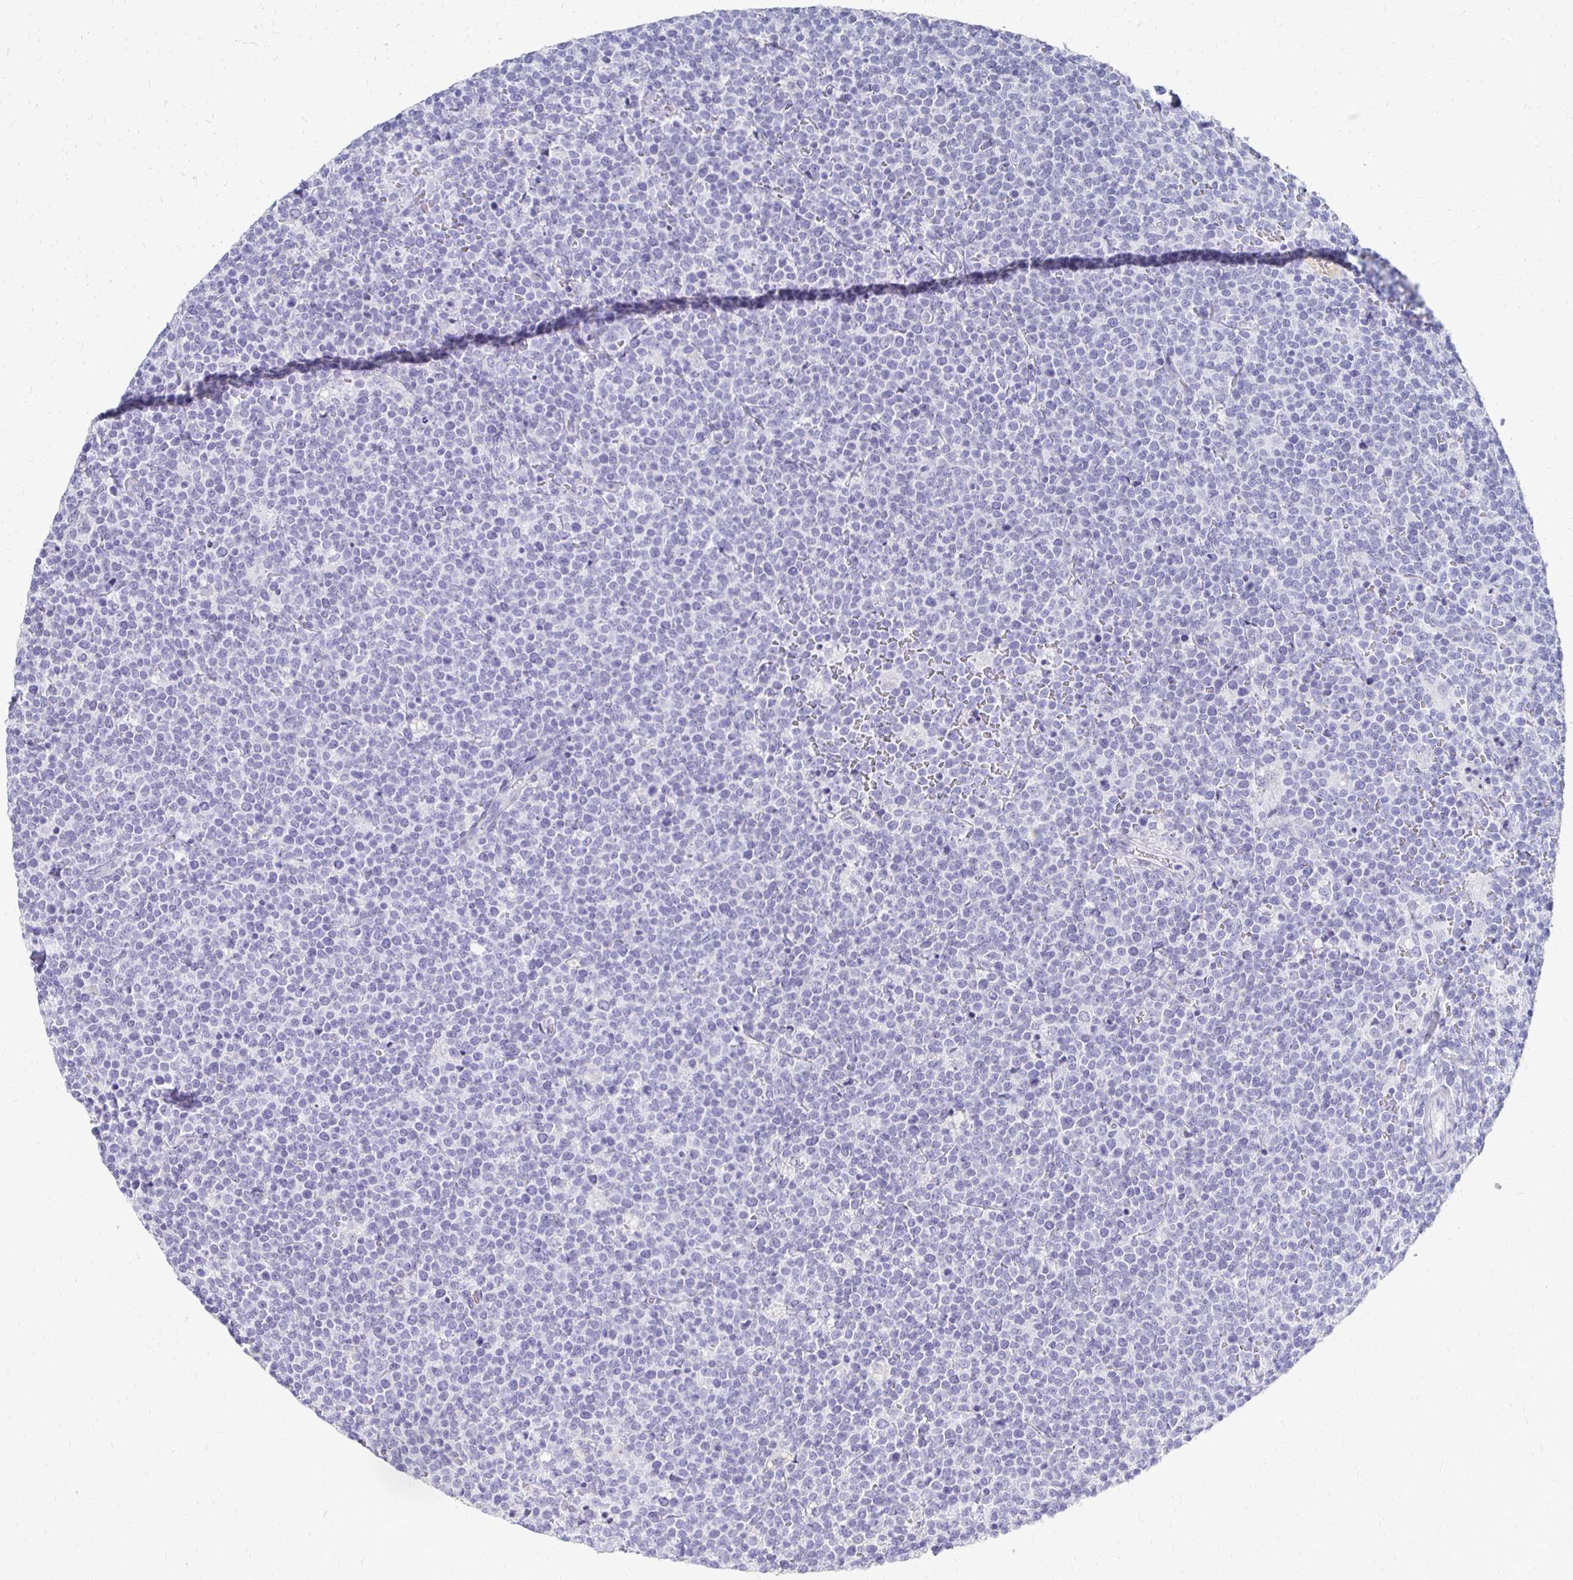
{"staining": {"intensity": "negative", "quantity": "none", "location": "none"}, "tissue": "lymphoma", "cell_type": "Tumor cells", "image_type": "cancer", "snomed": [{"axis": "morphology", "description": "Malignant lymphoma, non-Hodgkin's type, High grade"}, {"axis": "topography", "description": "Lymph node"}], "caption": "DAB (3,3'-diaminobenzidine) immunohistochemical staining of lymphoma shows no significant expression in tumor cells. (Immunohistochemistry (ihc), brightfield microscopy, high magnification).", "gene": "SYCP3", "patient": {"sex": "male", "age": 61}}